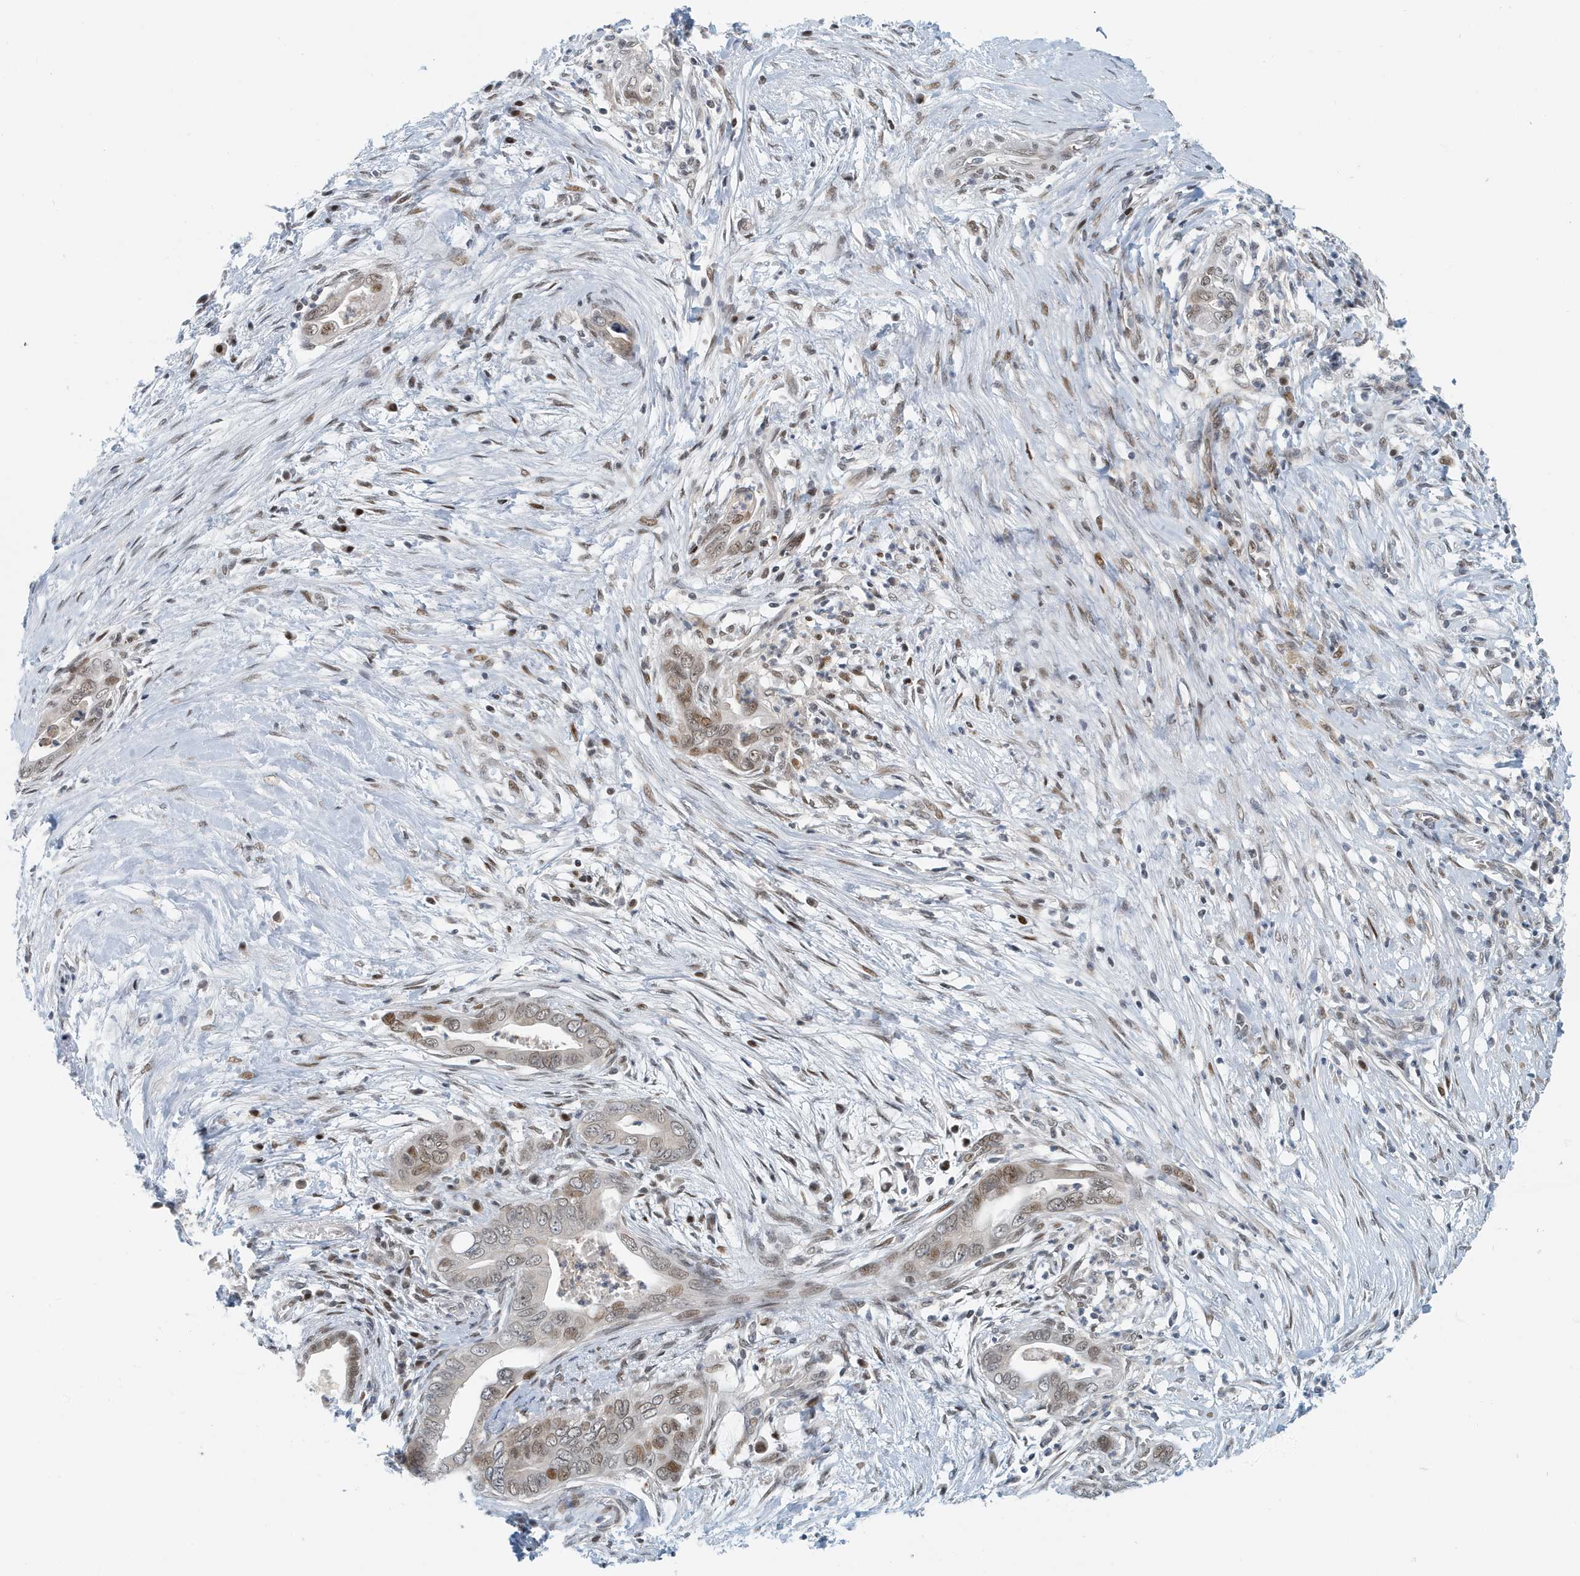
{"staining": {"intensity": "moderate", "quantity": "25%-75%", "location": "nuclear"}, "tissue": "pancreatic cancer", "cell_type": "Tumor cells", "image_type": "cancer", "snomed": [{"axis": "morphology", "description": "Adenocarcinoma, NOS"}, {"axis": "topography", "description": "Pancreas"}], "caption": "Tumor cells exhibit medium levels of moderate nuclear expression in approximately 25%-75% of cells in human pancreatic adenocarcinoma.", "gene": "KIF15", "patient": {"sex": "male", "age": 75}}